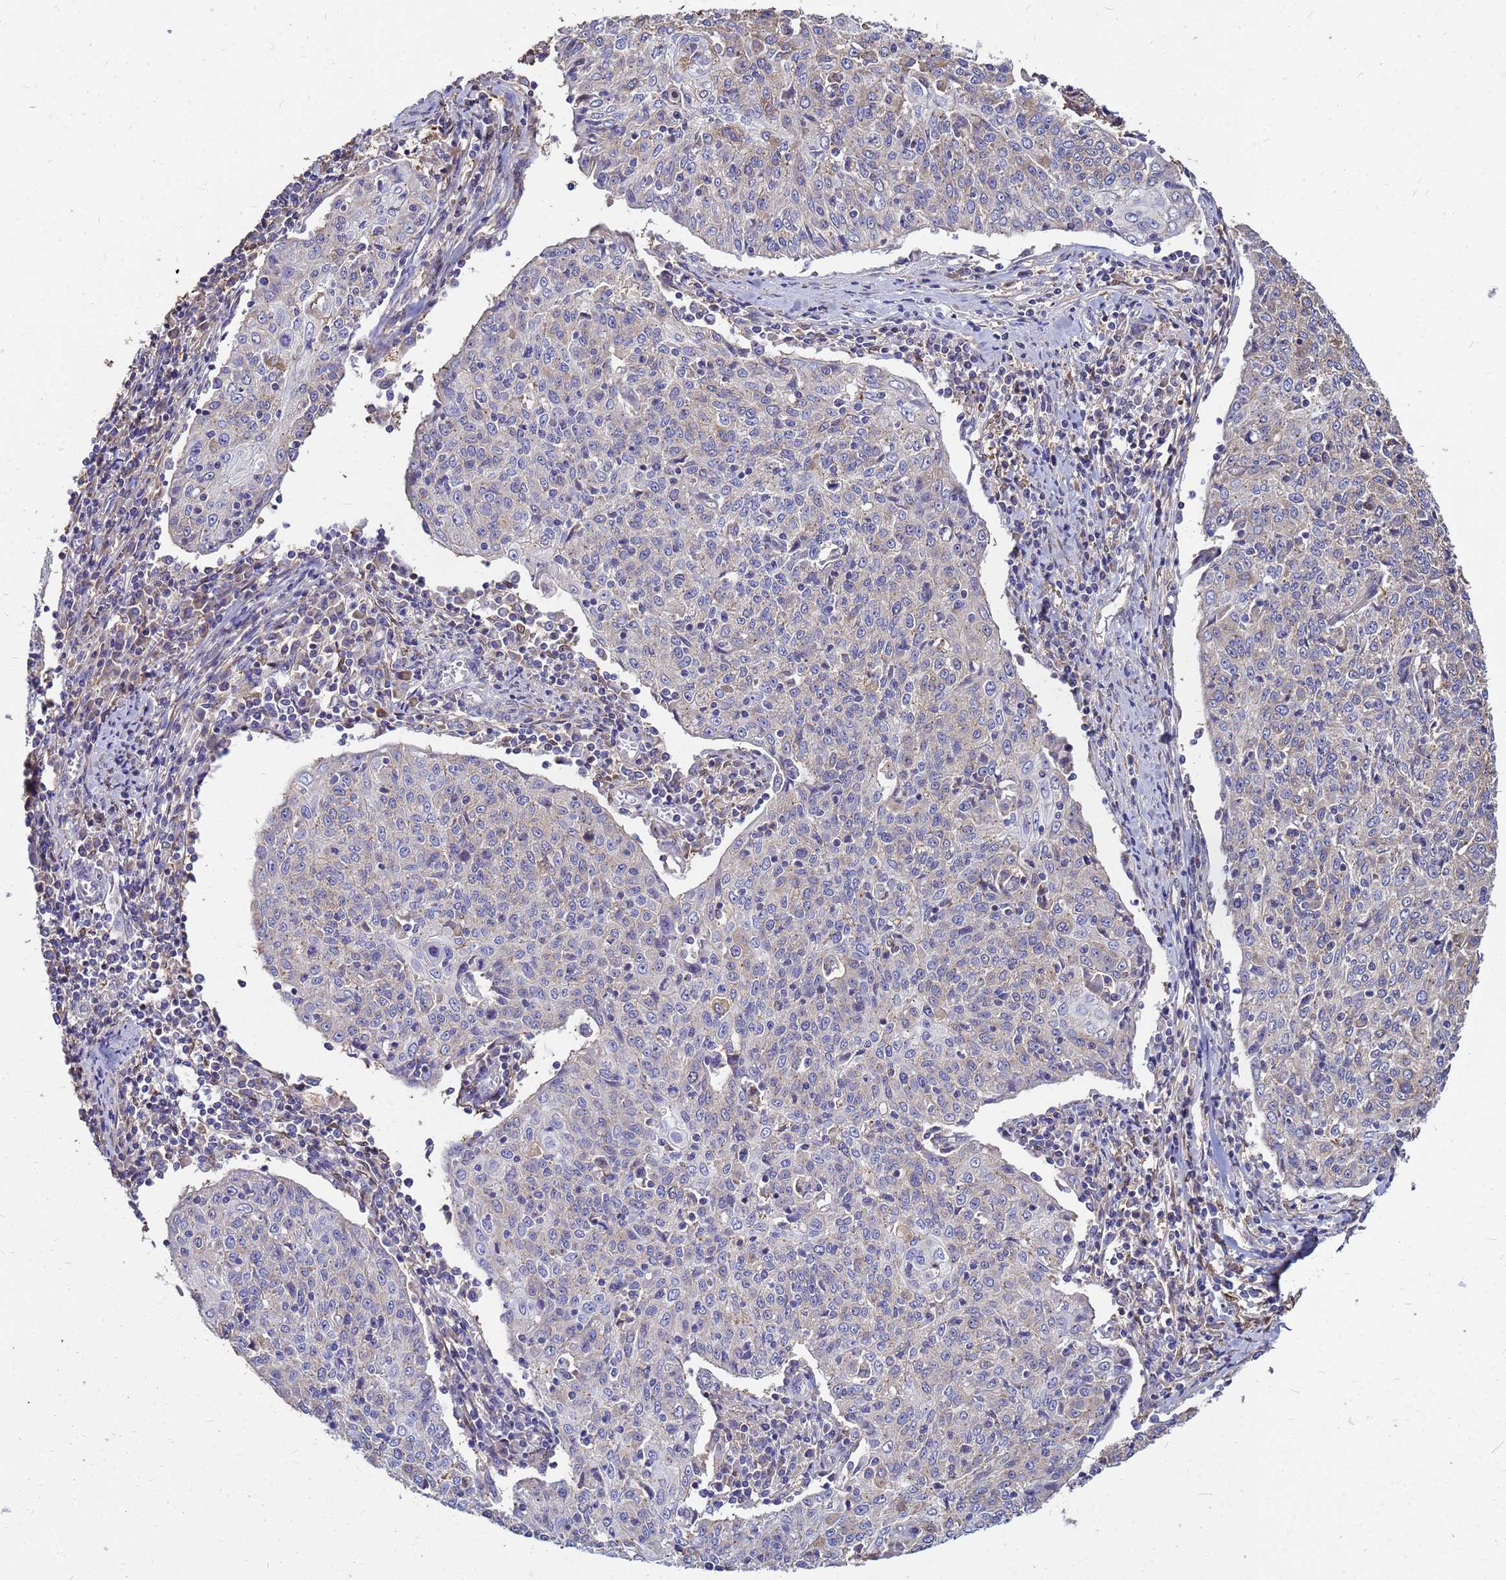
{"staining": {"intensity": "negative", "quantity": "none", "location": "none"}, "tissue": "cervical cancer", "cell_type": "Tumor cells", "image_type": "cancer", "snomed": [{"axis": "morphology", "description": "Squamous cell carcinoma, NOS"}, {"axis": "topography", "description": "Cervix"}], "caption": "Immunohistochemistry (IHC) of cervical squamous cell carcinoma displays no staining in tumor cells. The staining was performed using DAB to visualize the protein expression in brown, while the nuclei were stained in blue with hematoxylin (Magnification: 20x).", "gene": "MOB2", "patient": {"sex": "female", "age": 48}}